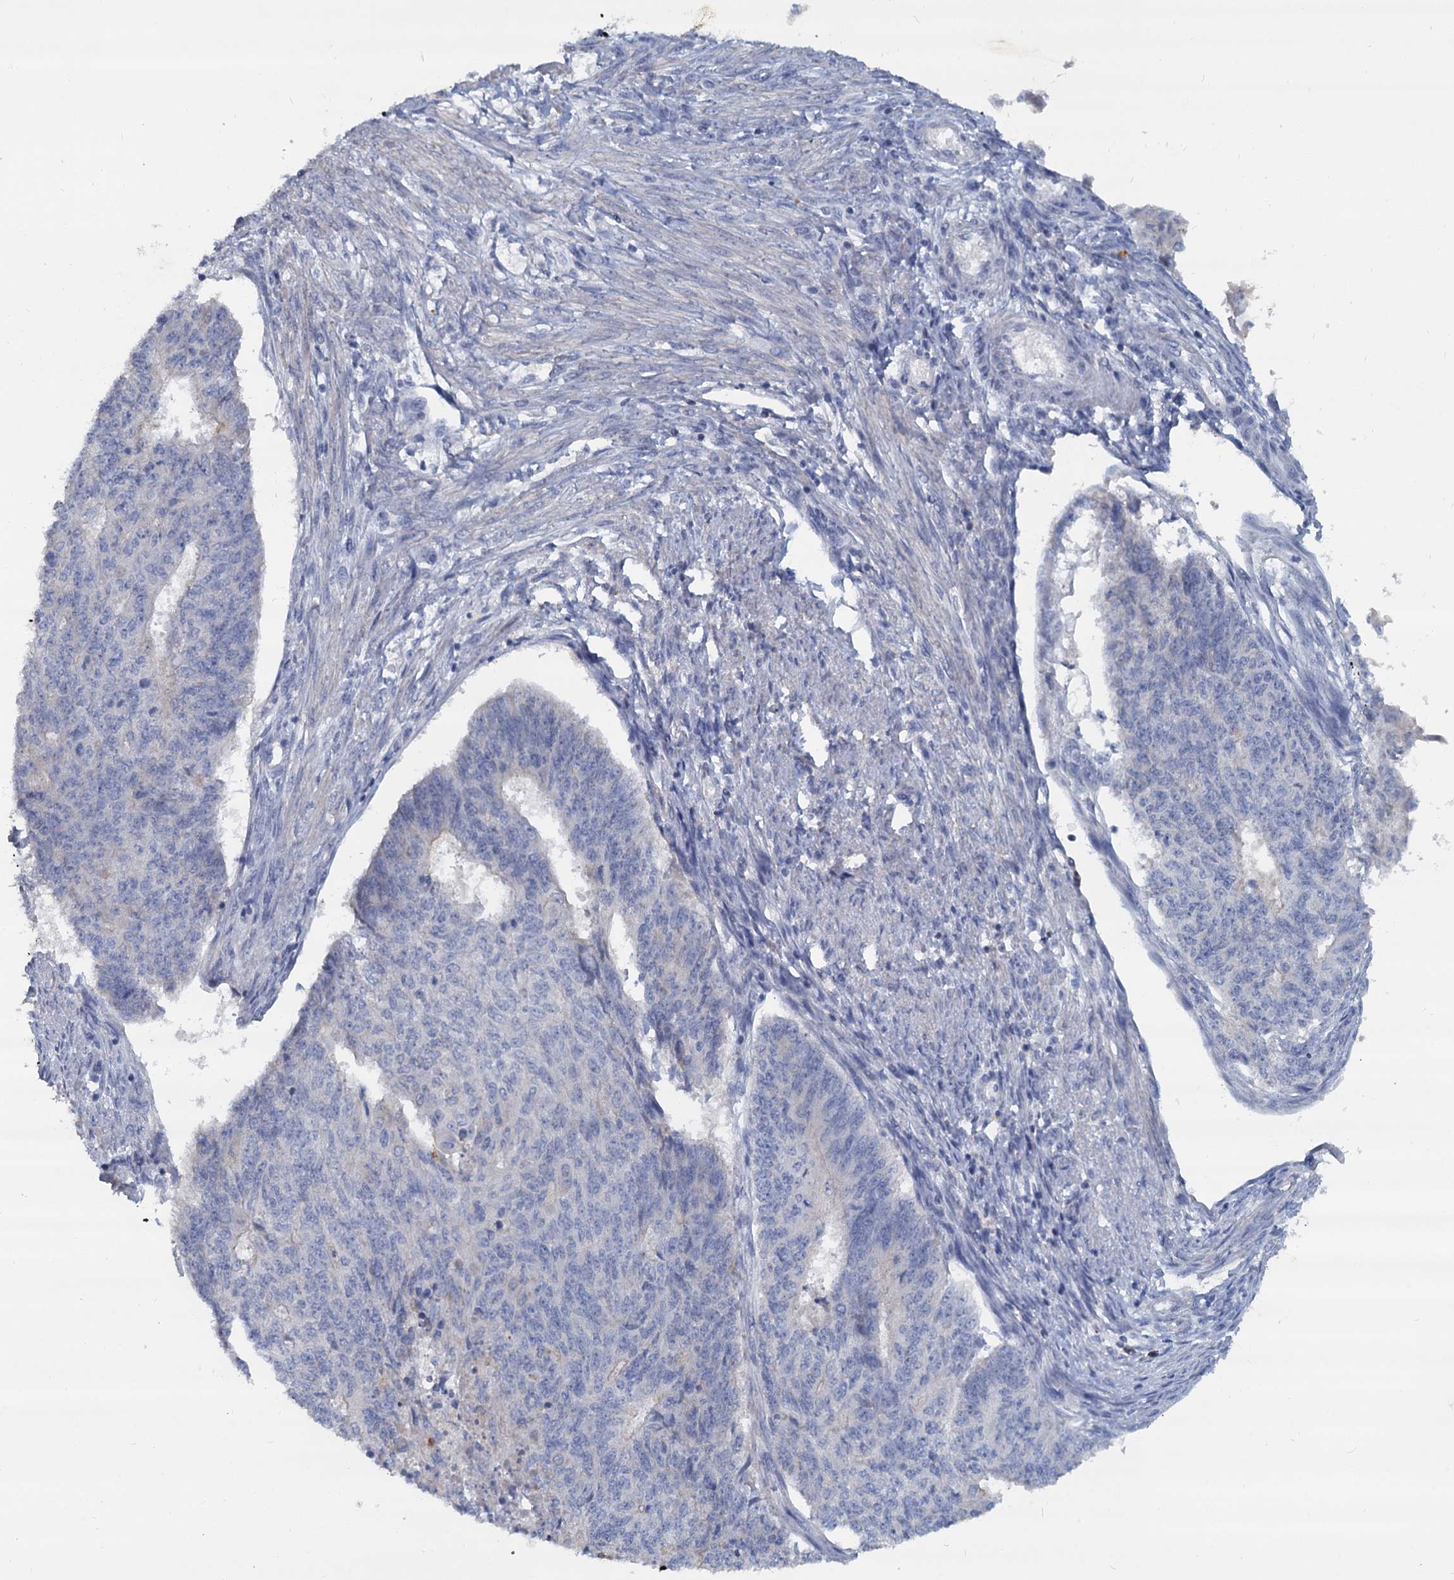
{"staining": {"intensity": "negative", "quantity": "none", "location": "none"}, "tissue": "endometrial cancer", "cell_type": "Tumor cells", "image_type": "cancer", "snomed": [{"axis": "morphology", "description": "Adenocarcinoma, NOS"}, {"axis": "topography", "description": "Endometrium"}], "caption": "Tumor cells are negative for brown protein staining in endometrial adenocarcinoma. (DAB IHC with hematoxylin counter stain).", "gene": "ACSM3", "patient": {"sex": "female", "age": 32}}